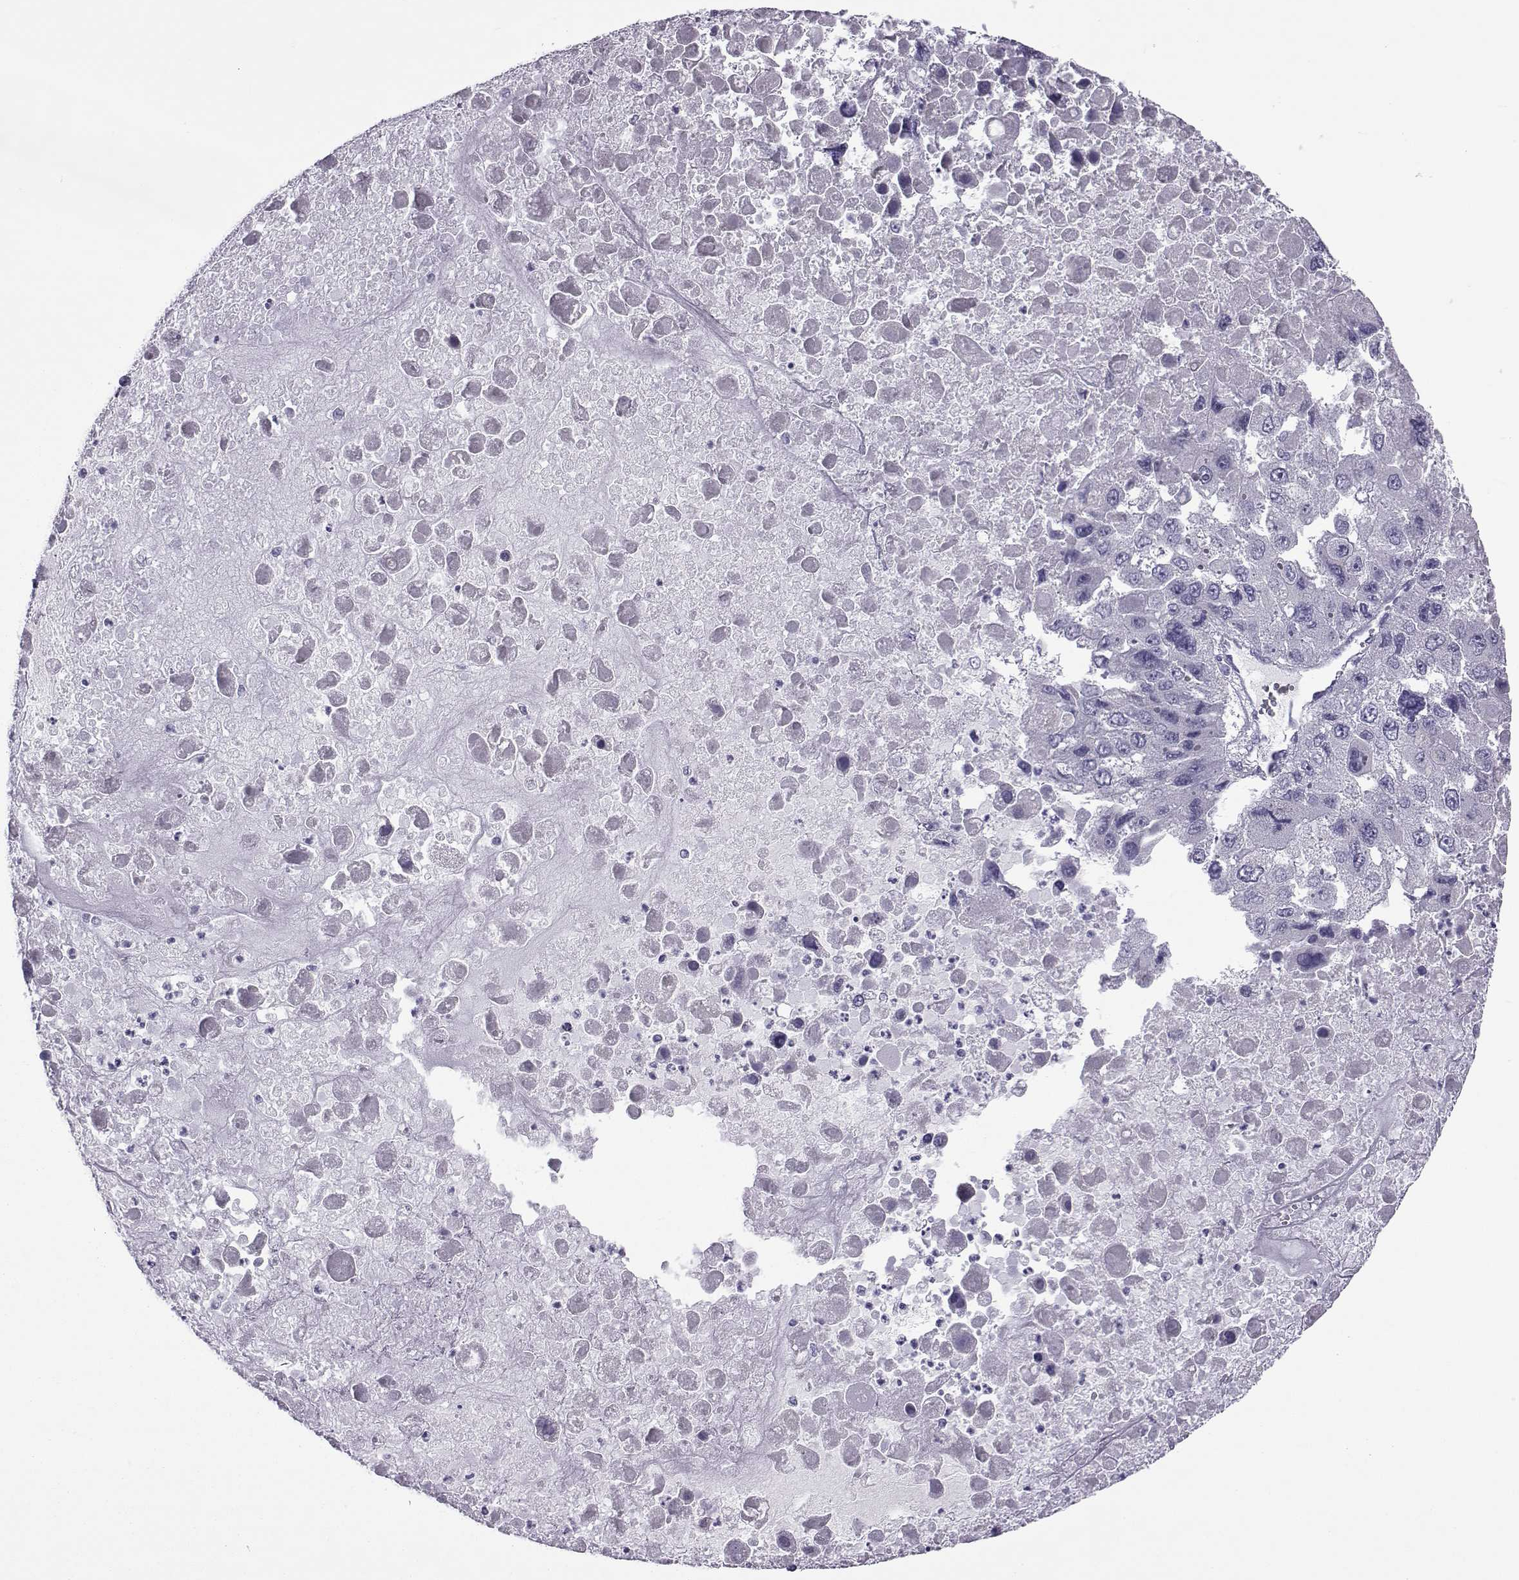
{"staining": {"intensity": "negative", "quantity": "none", "location": "none"}, "tissue": "liver cancer", "cell_type": "Tumor cells", "image_type": "cancer", "snomed": [{"axis": "morphology", "description": "Carcinoma, Hepatocellular, NOS"}, {"axis": "topography", "description": "Liver"}], "caption": "Immunohistochemical staining of human liver cancer displays no significant positivity in tumor cells.", "gene": "OIP5", "patient": {"sex": "female", "age": 41}}